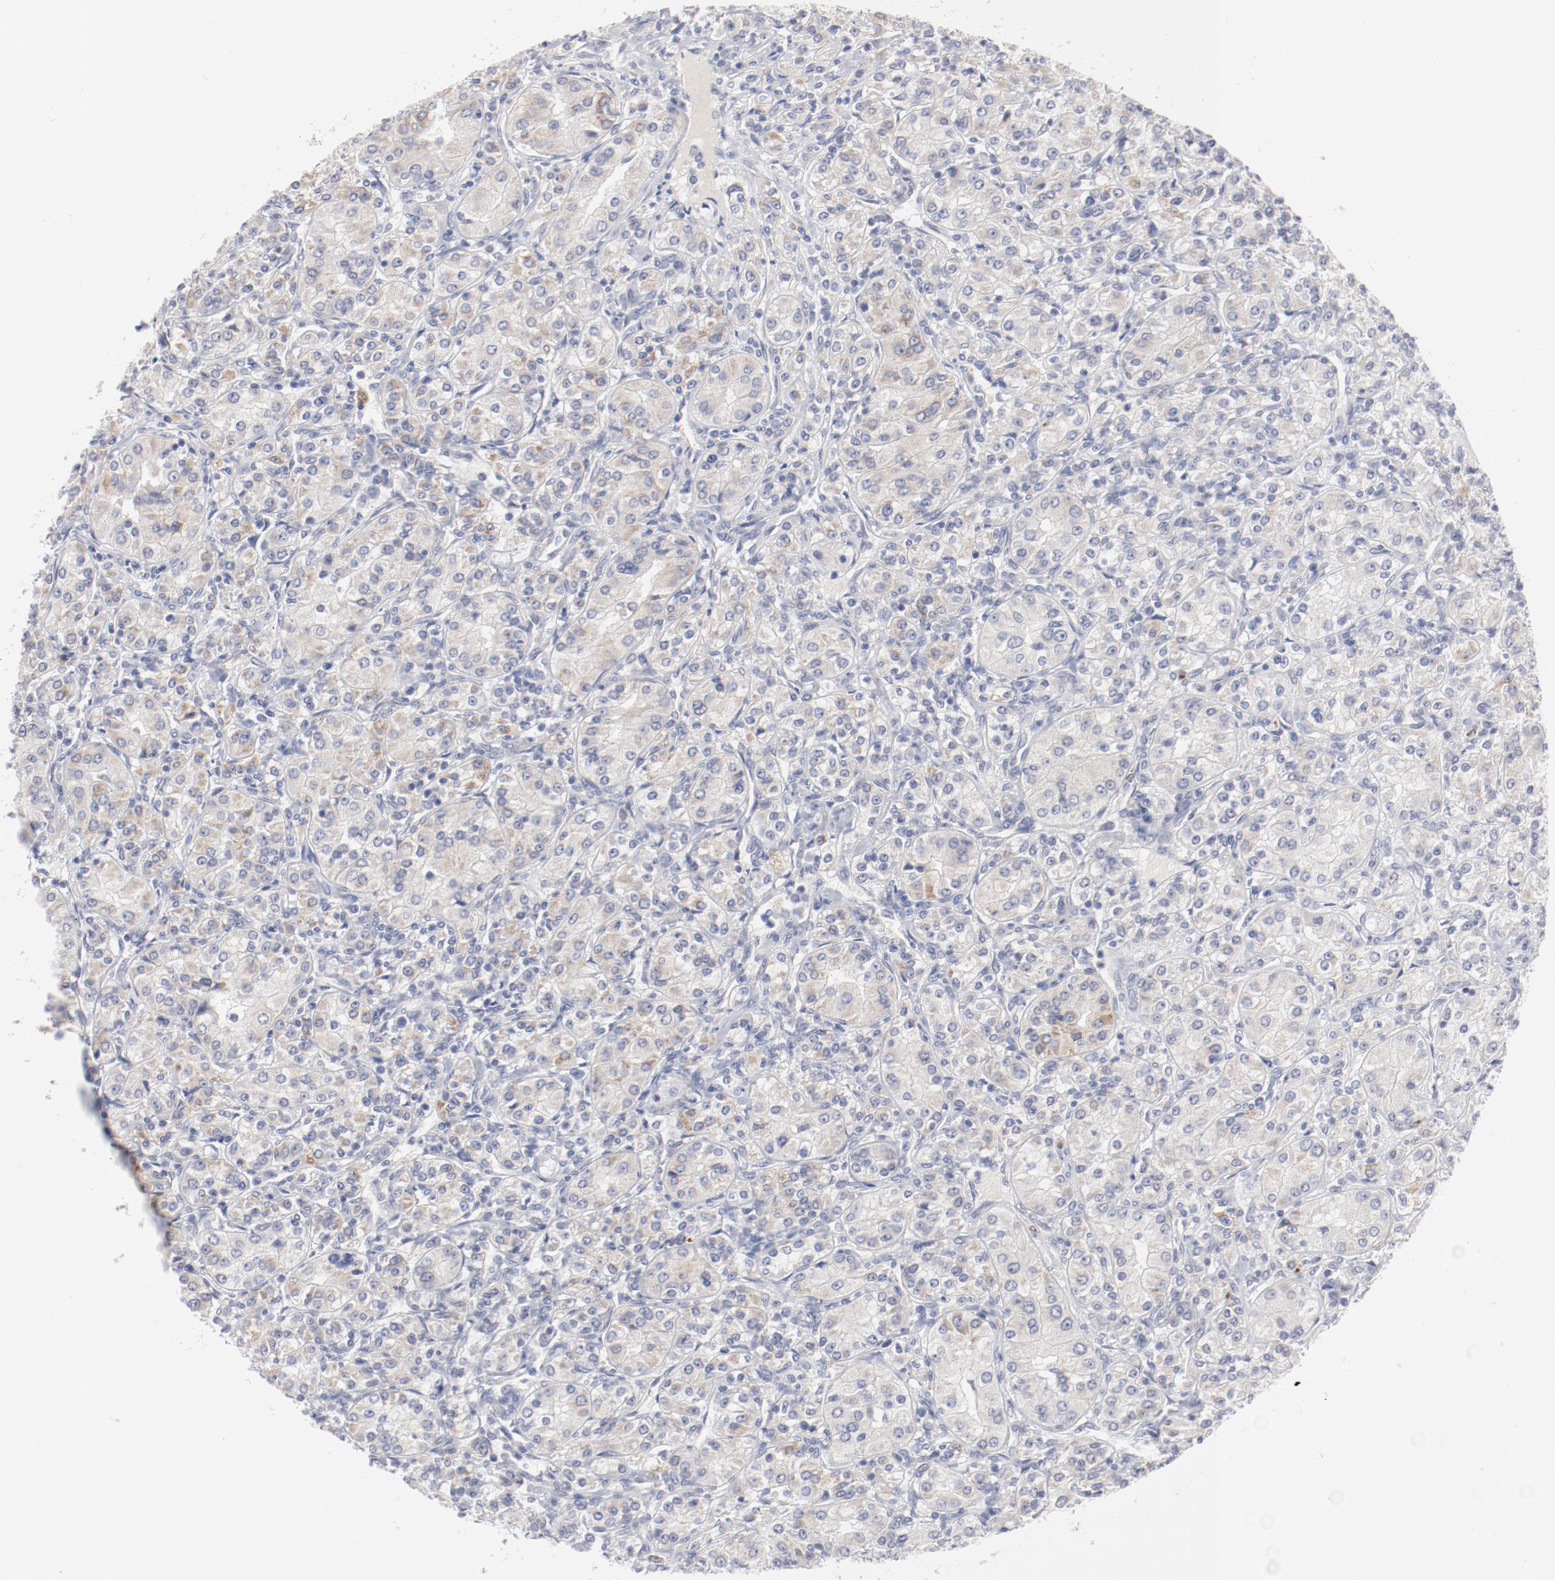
{"staining": {"intensity": "weak", "quantity": "<25%", "location": "cytoplasmic/membranous"}, "tissue": "renal cancer", "cell_type": "Tumor cells", "image_type": "cancer", "snomed": [{"axis": "morphology", "description": "Adenocarcinoma, NOS"}, {"axis": "topography", "description": "Kidney"}], "caption": "Immunohistochemical staining of renal cancer shows no significant staining in tumor cells. Nuclei are stained in blue.", "gene": "SH3BGR", "patient": {"sex": "male", "age": 77}}